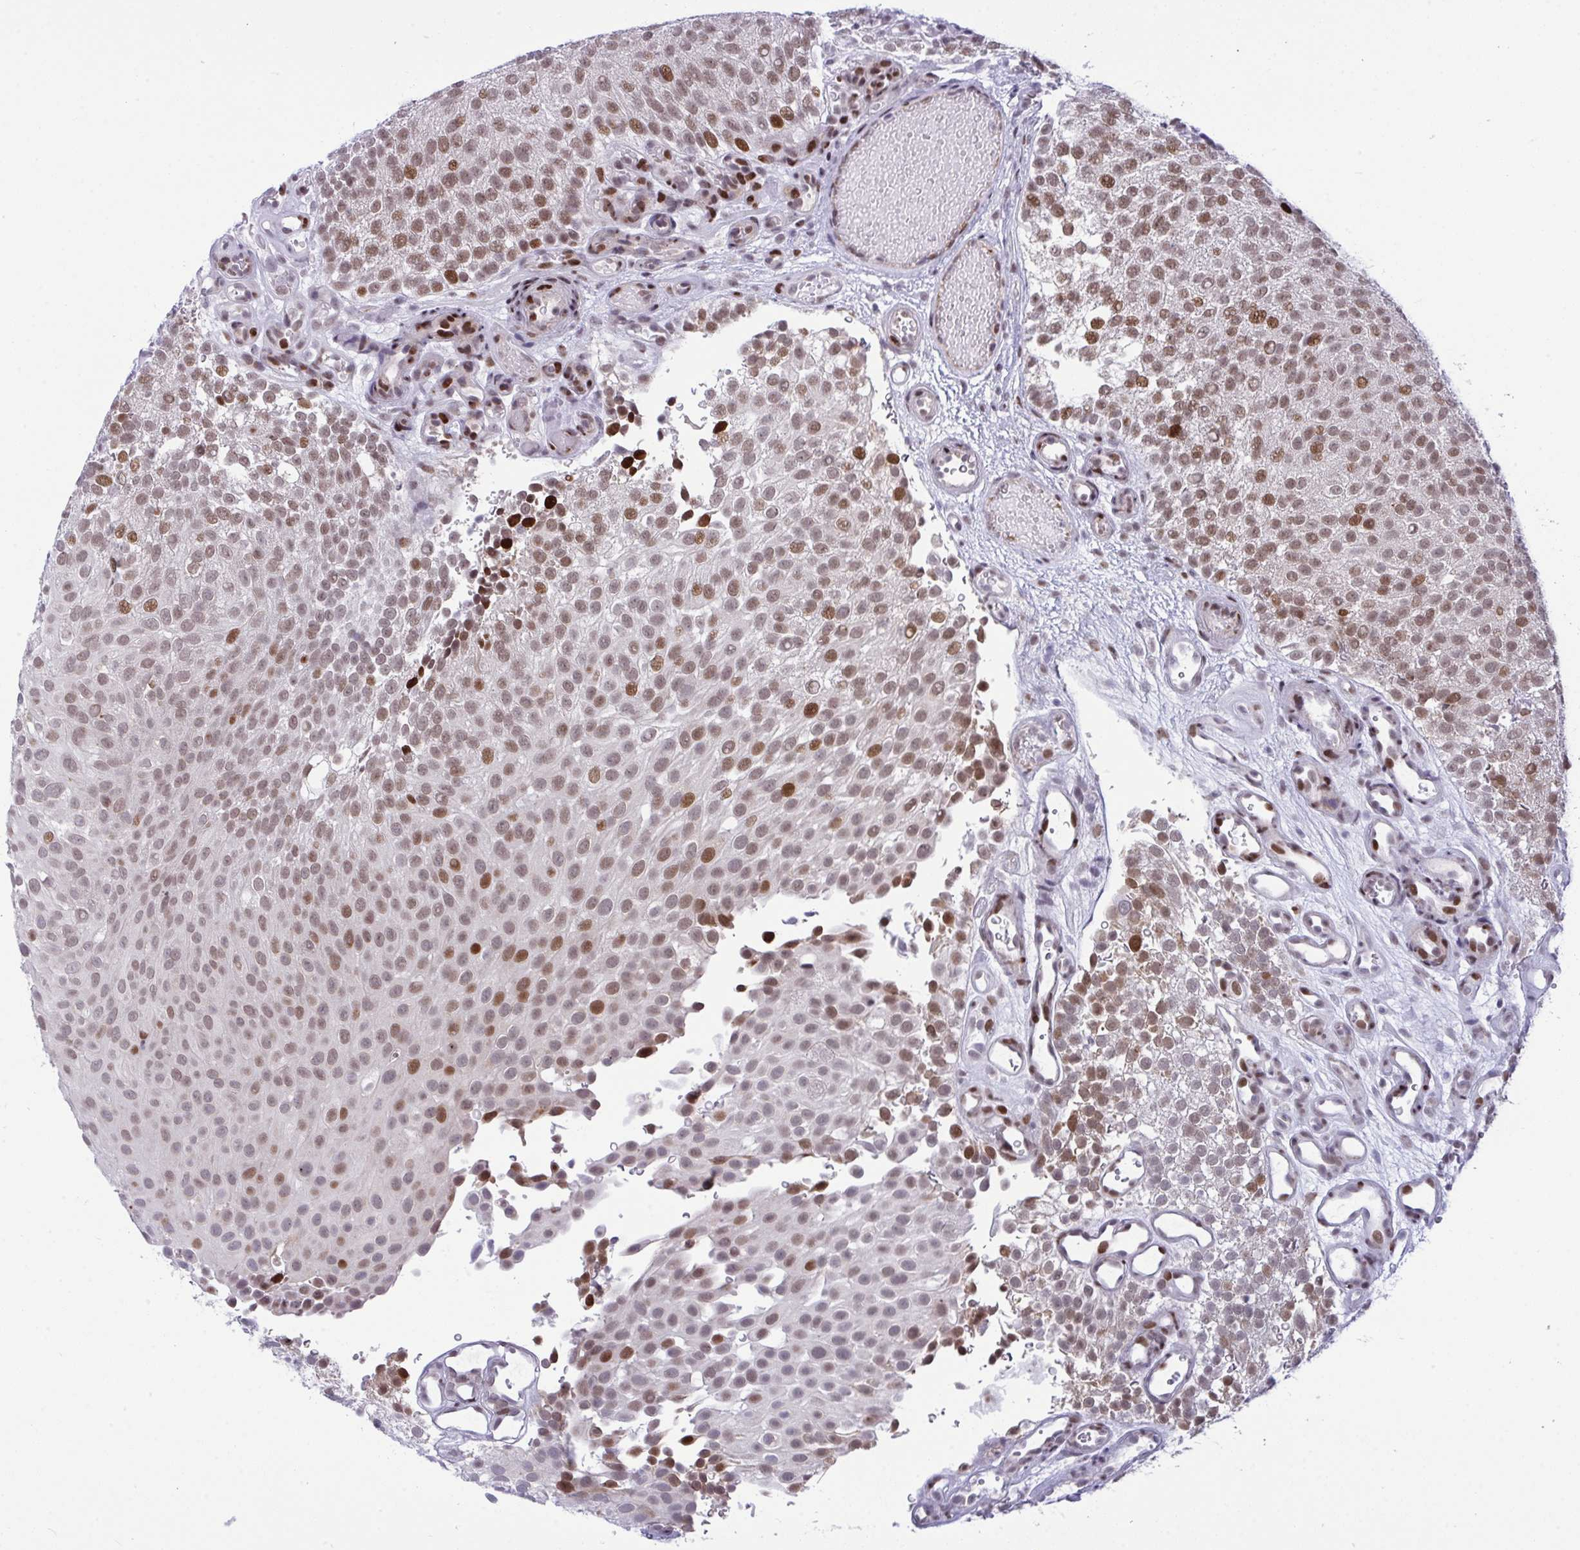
{"staining": {"intensity": "moderate", "quantity": ">75%", "location": "nuclear"}, "tissue": "urothelial cancer", "cell_type": "Tumor cells", "image_type": "cancer", "snomed": [{"axis": "morphology", "description": "Urothelial carcinoma, Low grade"}, {"axis": "topography", "description": "Urinary bladder"}], "caption": "A micrograph of urothelial carcinoma (low-grade) stained for a protein exhibits moderate nuclear brown staining in tumor cells. (Stains: DAB in brown, nuclei in blue, Microscopy: brightfield microscopy at high magnification).", "gene": "ZFHX3", "patient": {"sex": "male", "age": 78}}